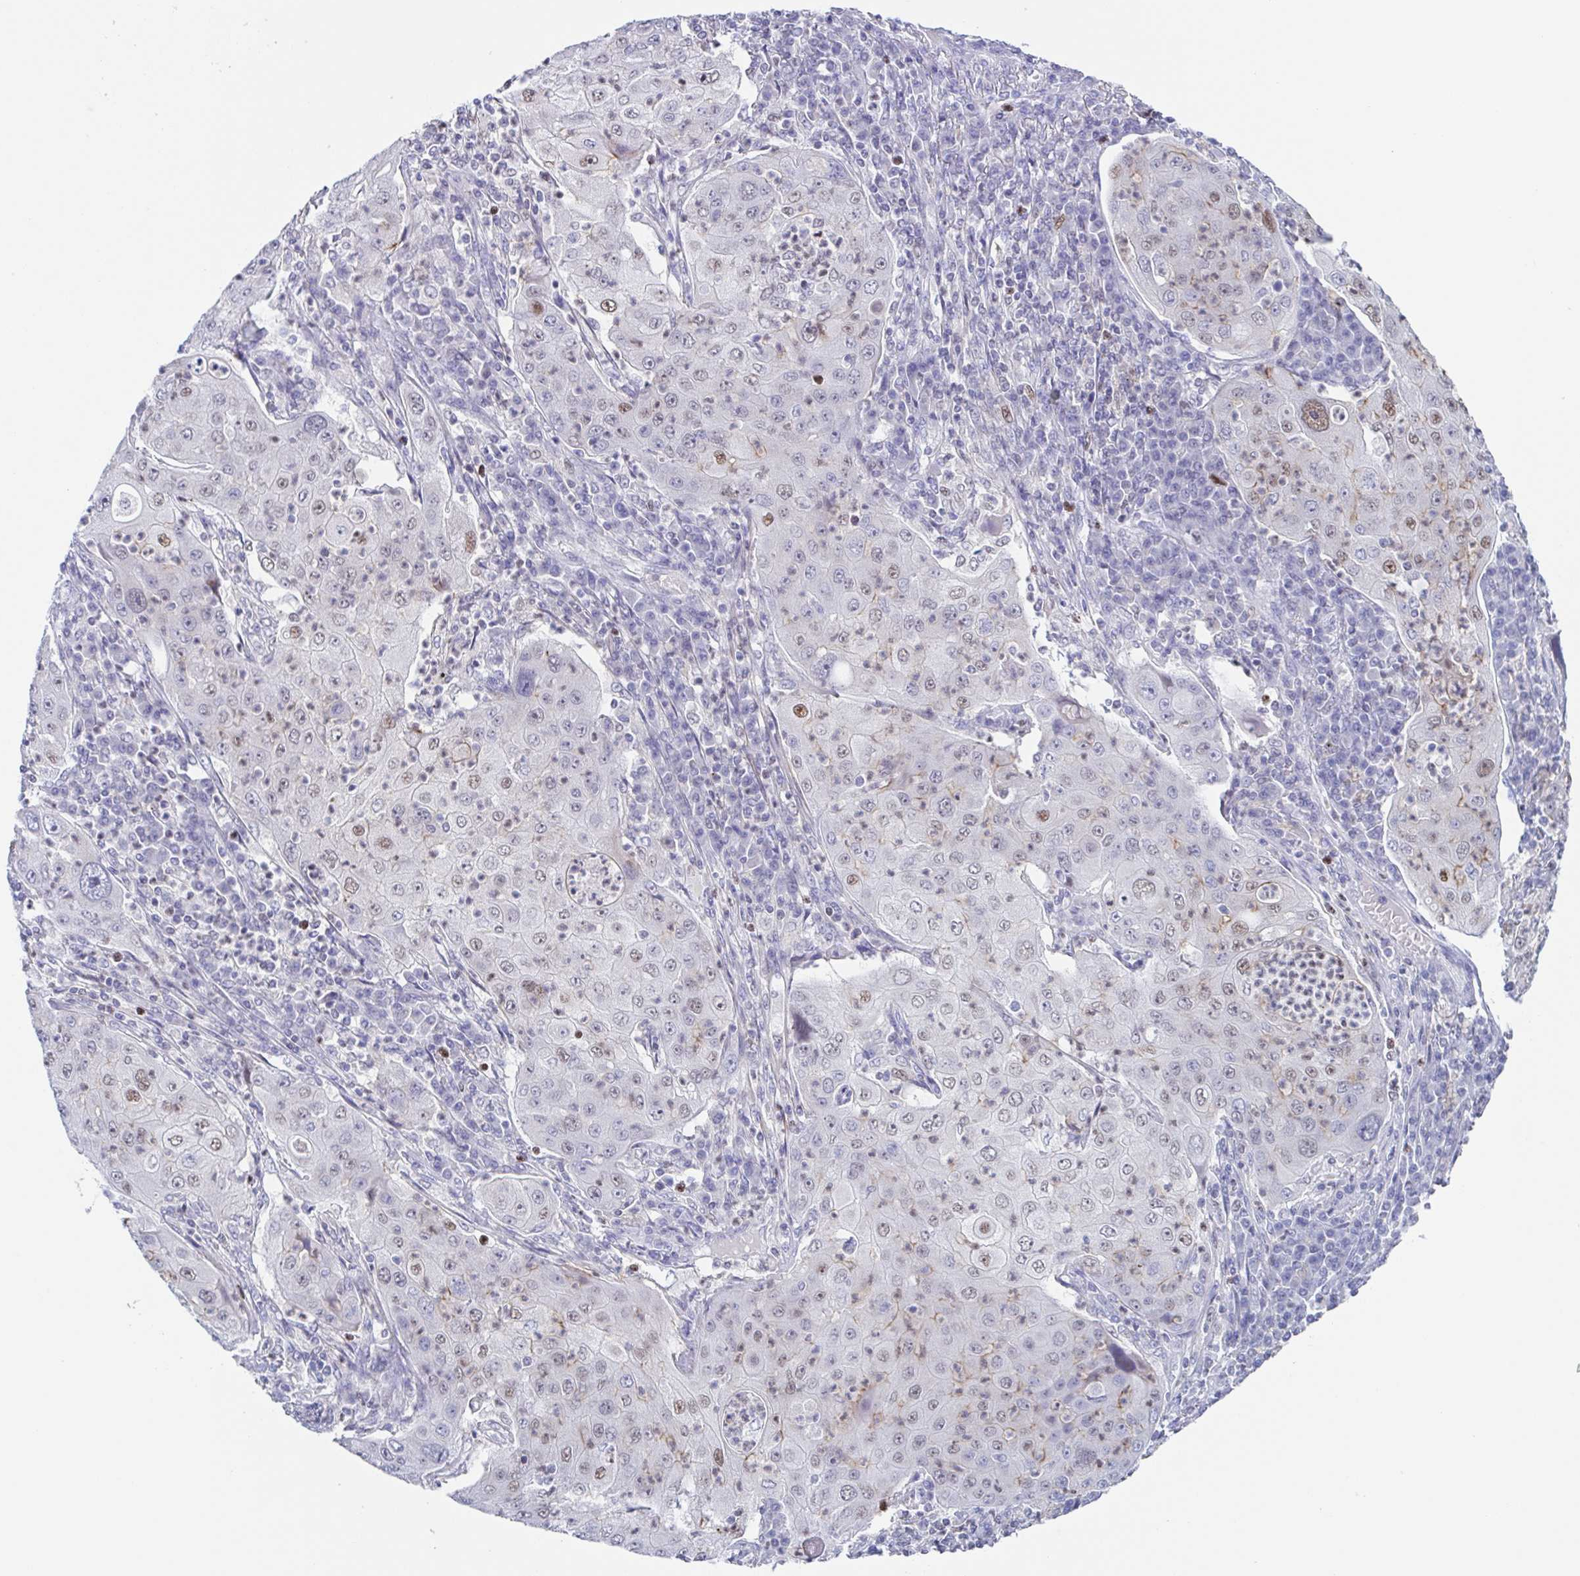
{"staining": {"intensity": "moderate", "quantity": "<25%", "location": "nuclear"}, "tissue": "lung cancer", "cell_type": "Tumor cells", "image_type": "cancer", "snomed": [{"axis": "morphology", "description": "Squamous cell carcinoma, NOS"}, {"axis": "topography", "description": "Lung"}], "caption": "Lung squamous cell carcinoma stained for a protein demonstrates moderate nuclear positivity in tumor cells. The staining was performed using DAB, with brown indicating positive protein expression. Nuclei are stained blue with hematoxylin.", "gene": "PBOV1", "patient": {"sex": "female", "age": 59}}